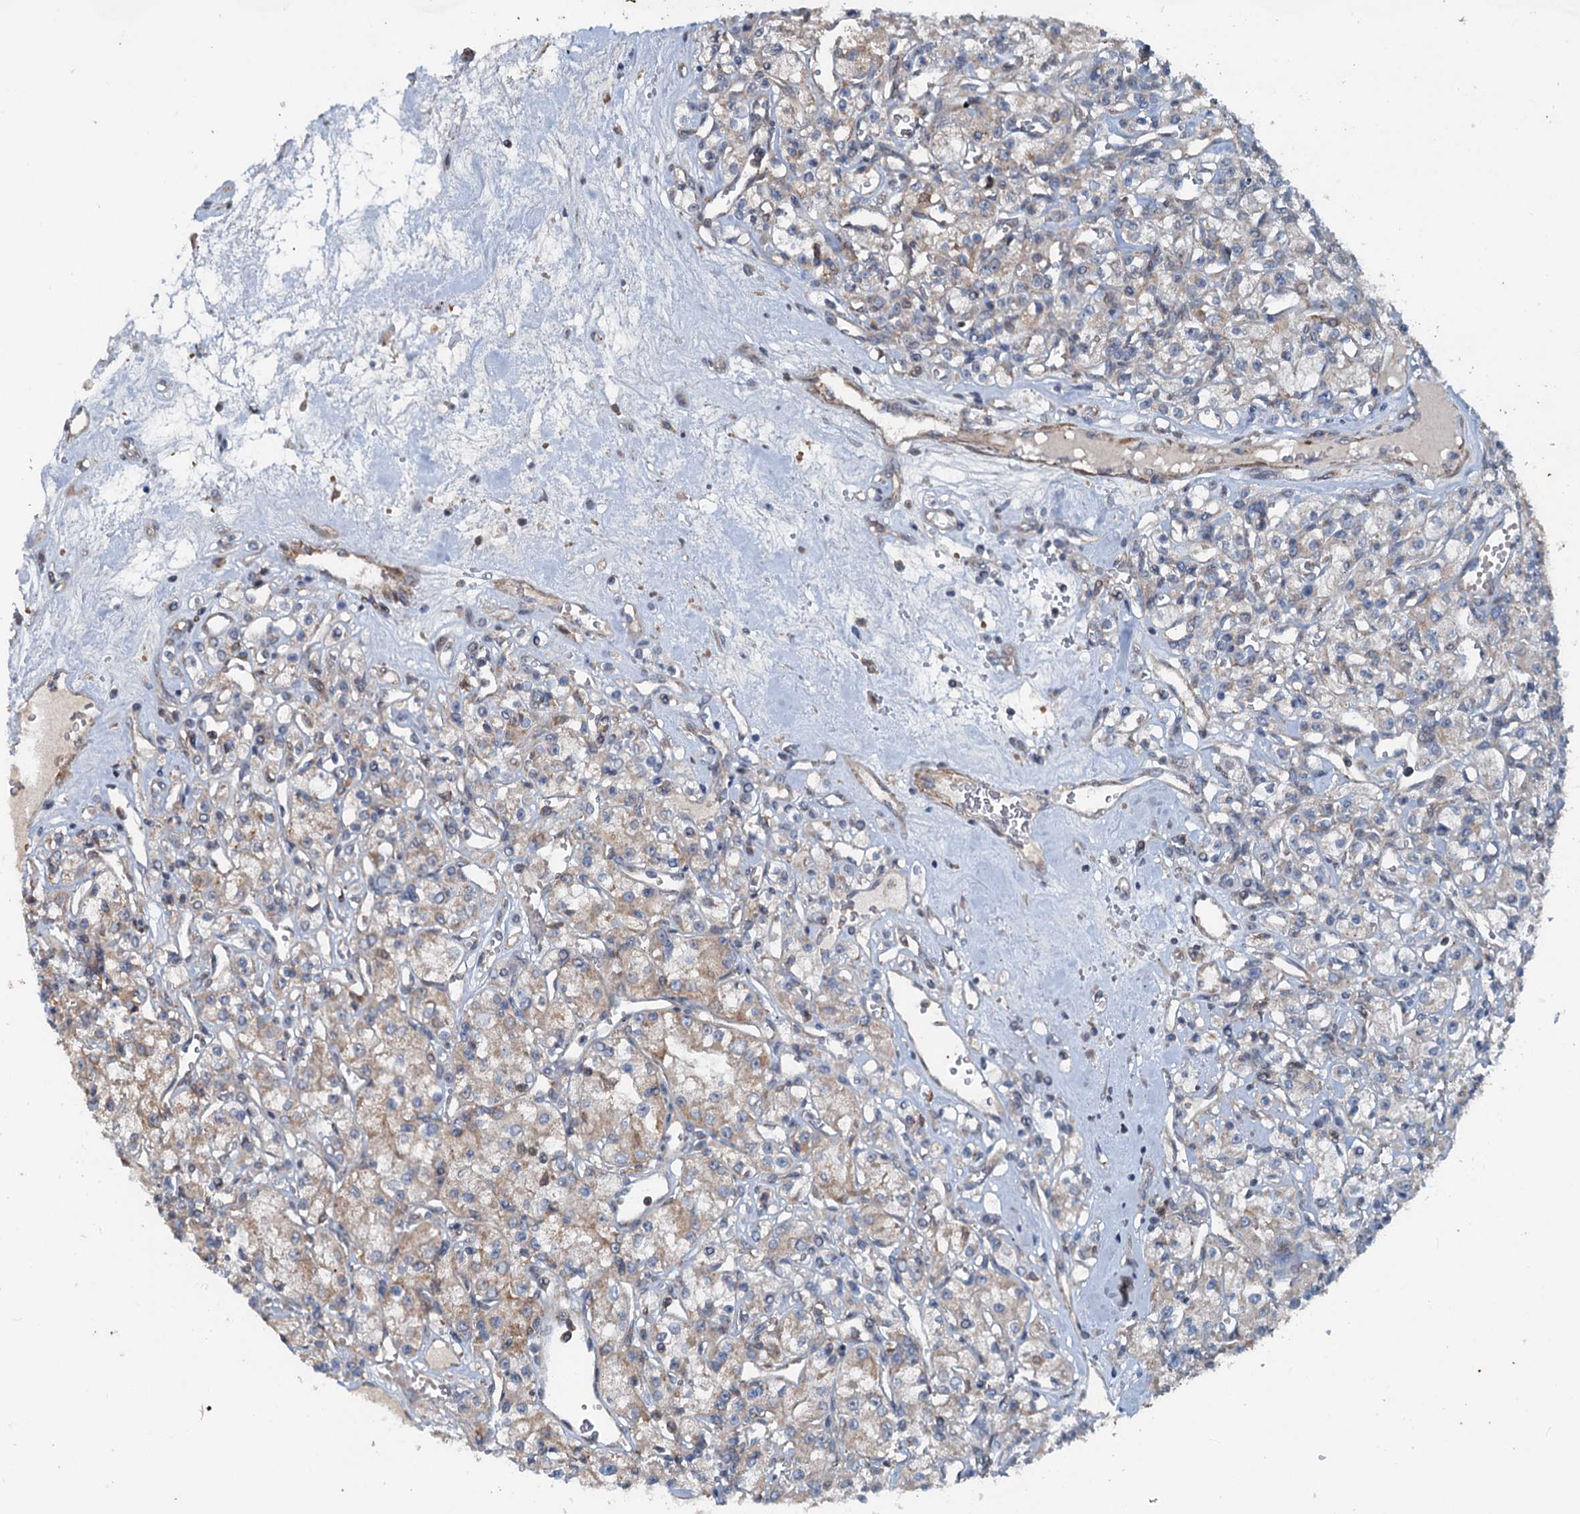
{"staining": {"intensity": "weak", "quantity": "<25%", "location": "cytoplasmic/membranous"}, "tissue": "renal cancer", "cell_type": "Tumor cells", "image_type": "cancer", "snomed": [{"axis": "morphology", "description": "Adenocarcinoma, NOS"}, {"axis": "topography", "description": "Kidney"}], "caption": "Tumor cells show no significant protein expression in renal adenocarcinoma.", "gene": "TEDC1", "patient": {"sex": "female", "age": 59}}